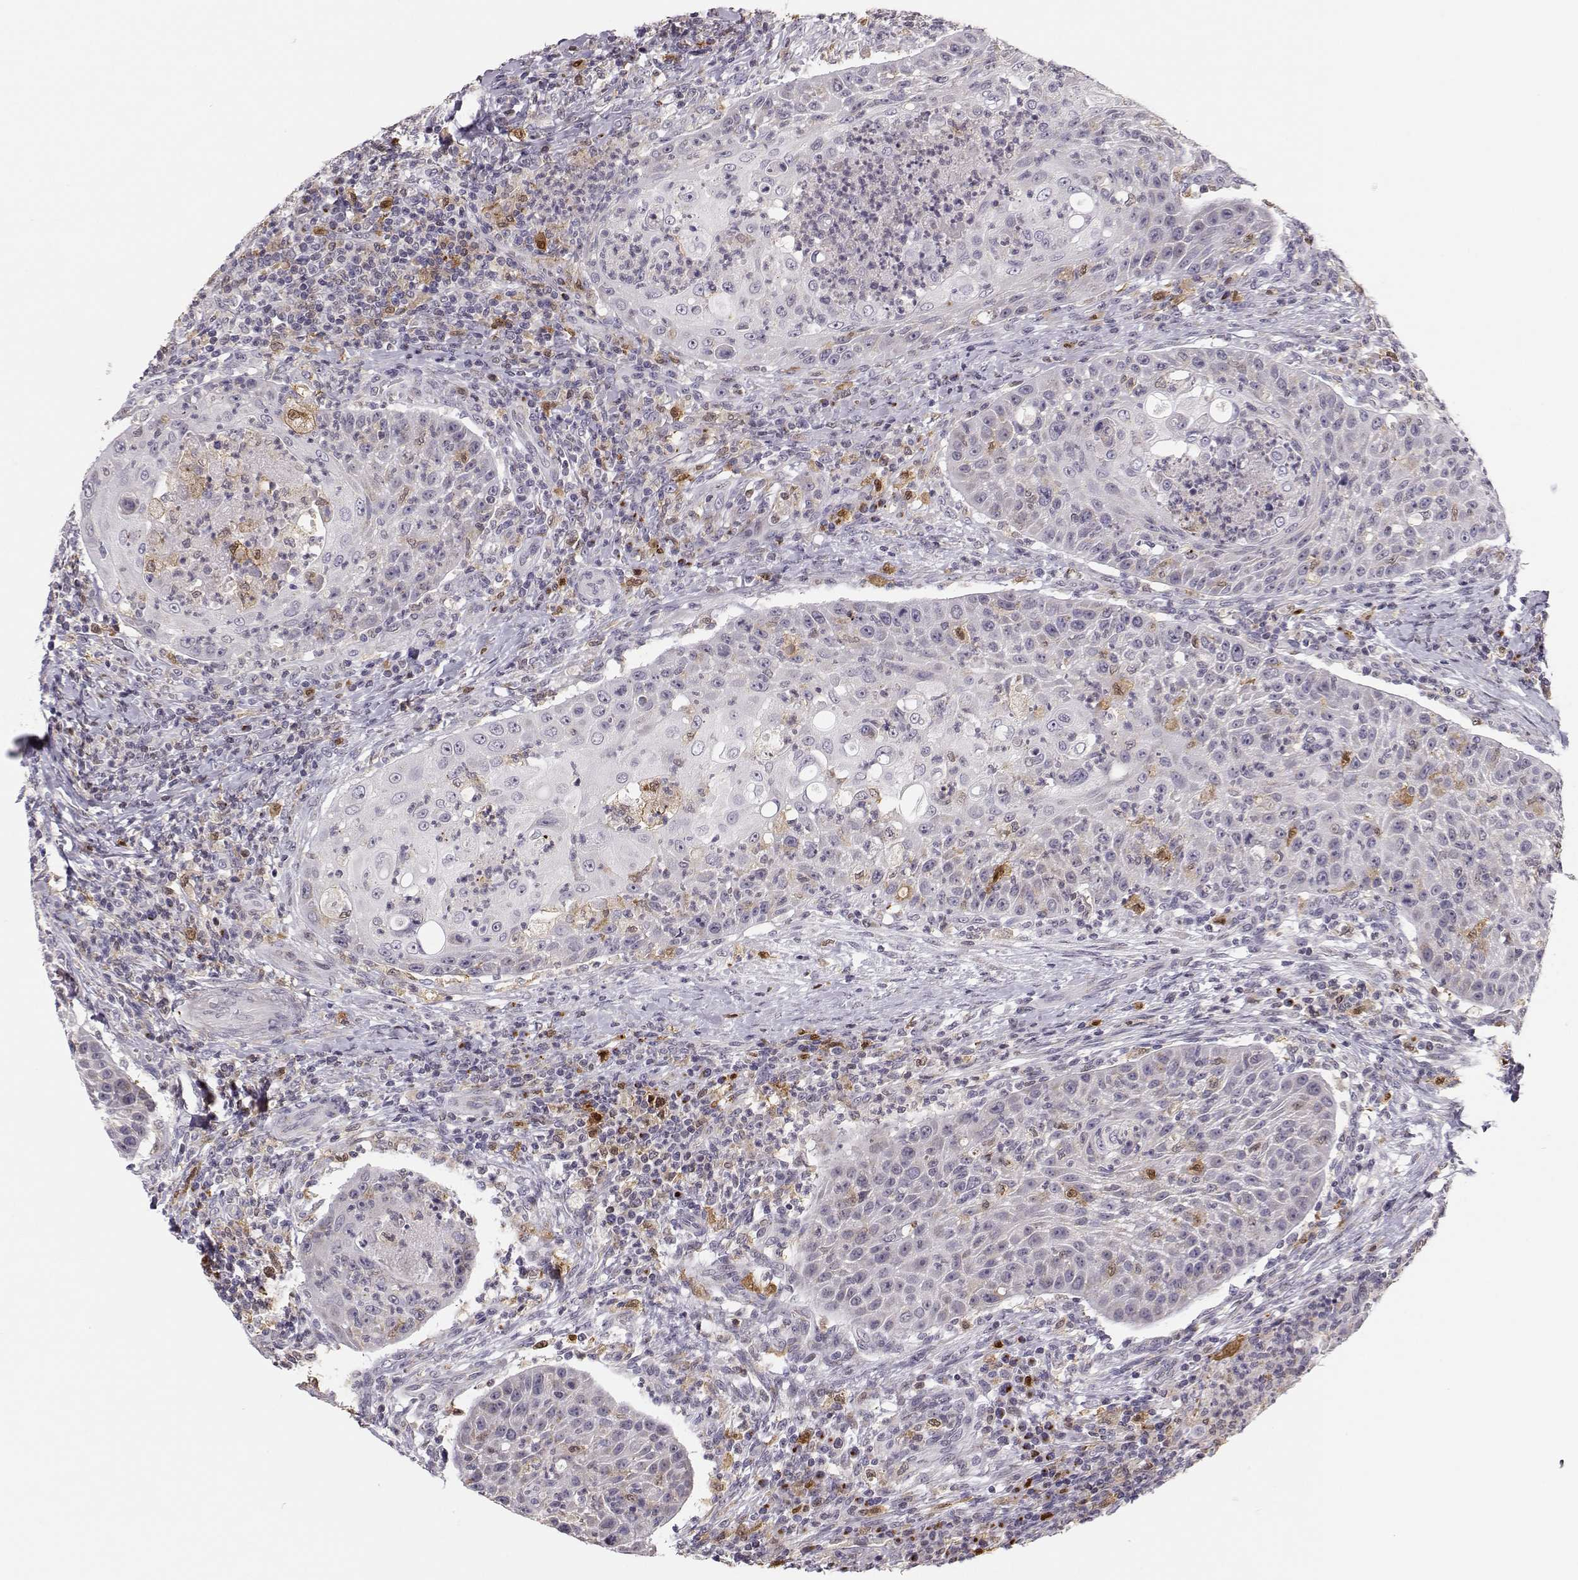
{"staining": {"intensity": "moderate", "quantity": "<25%", "location": "cytoplasmic/membranous"}, "tissue": "head and neck cancer", "cell_type": "Tumor cells", "image_type": "cancer", "snomed": [{"axis": "morphology", "description": "Squamous cell carcinoma, NOS"}, {"axis": "topography", "description": "Head-Neck"}], "caption": "This micrograph demonstrates squamous cell carcinoma (head and neck) stained with immunohistochemistry (IHC) to label a protein in brown. The cytoplasmic/membranous of tumor cells show moderate positivity for the protein. Nuclei are counter-stained blue.", "gene": "HTR7", "patient": {"sex": "male", "age": 69}}